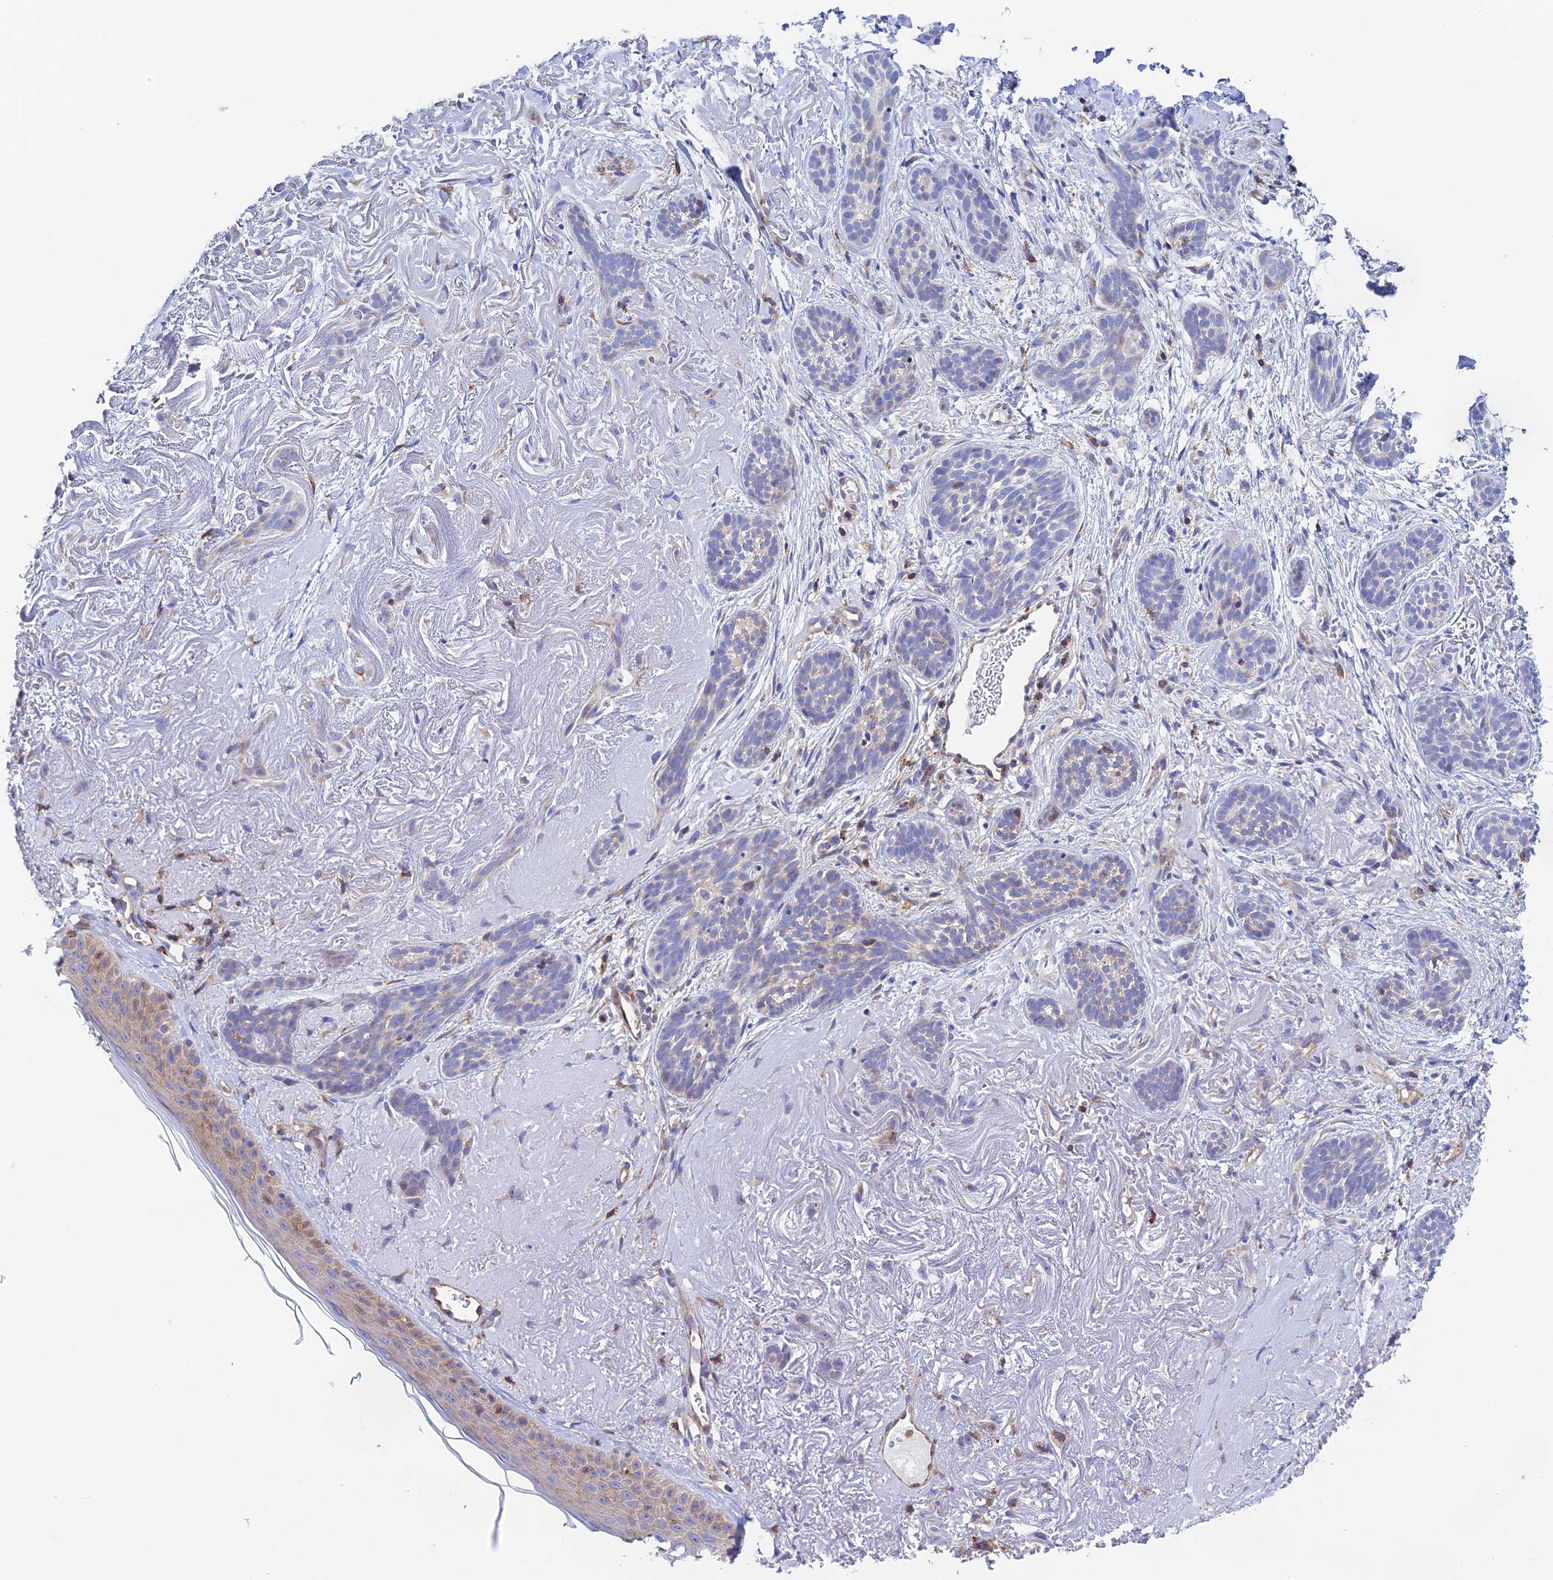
{"staining": {"intensity": "negative", "quantity": "none", "location": "none"}, "tissue": "skin cancer", "cell_type": "Tumor cells", "image_type": "cancer", "snomed": [{"axis": "morphology", "description": "Basal cell carcinoma"}, {"axis": "topography", "description": "Skin"}], "caption": "Immunohistochemical staining of human skin cancer reveals no significant staining in tumor cells. (Immunohistochemistry, brightfield microscopy, high magnification).", "gene": "PRIM1", "patient": {"sex": "male", "age": 71}}